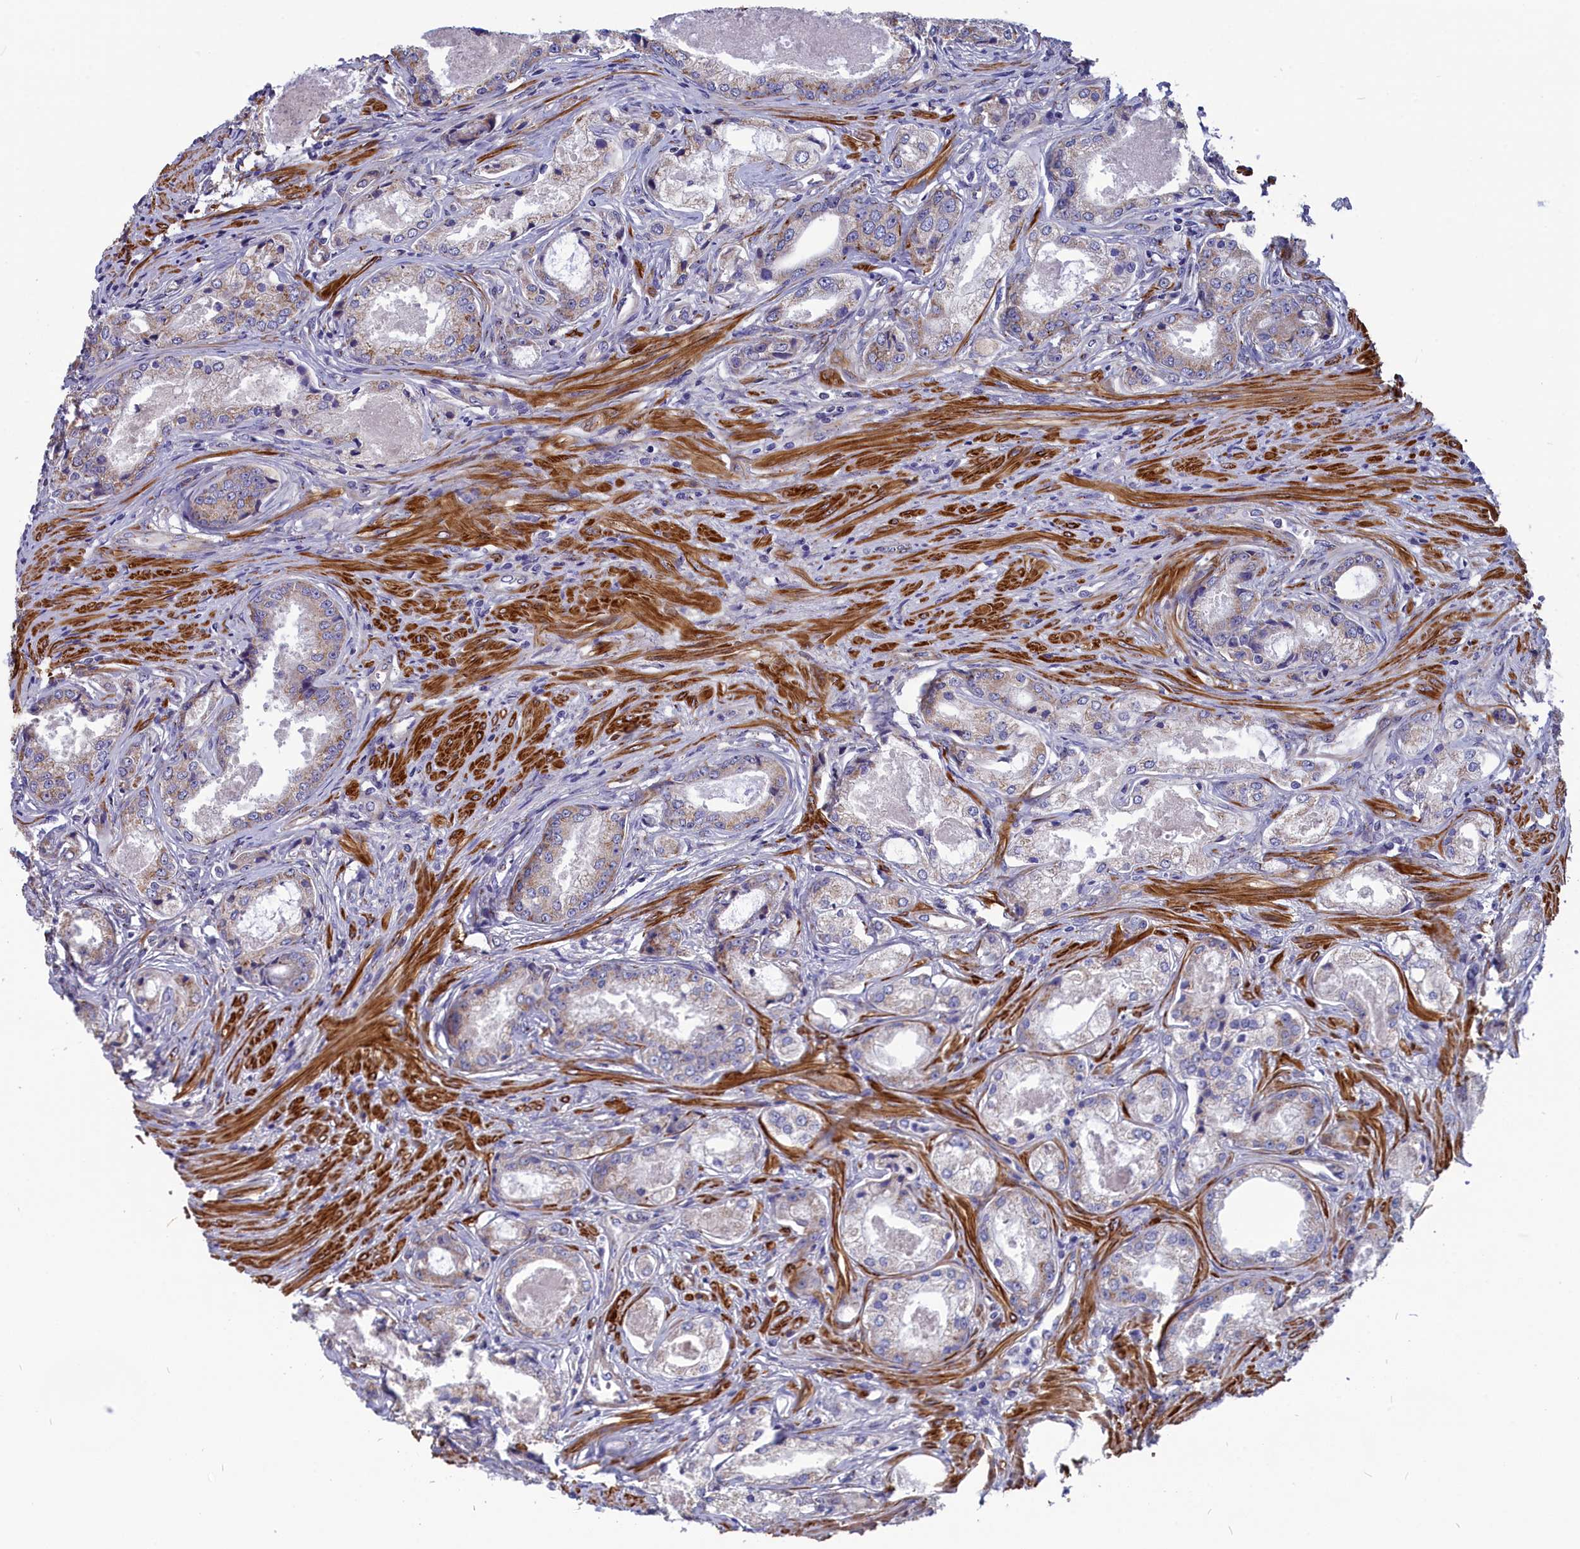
{"staining": {"intensity": "weak", "quantity": "<25%", "location": "cytoplasmic/membranous"}, "tissue": "prostate cancer", "cell_type": "Tumor cells", "image_type": "cancer", "snomed": [{"axis": "morphology", "description": "Adenocarcinoma, Low grade"}, {"axis": "topography", "description": "Prostate"}], "caption": "IHC photomicrograph of neoplastic tissue: human prostate cancer stained with DAB exhibits no significant protein expression in tumor cells.", "gene": "TUBGCP4", "patient": {"sex": "male", "age": 68}}